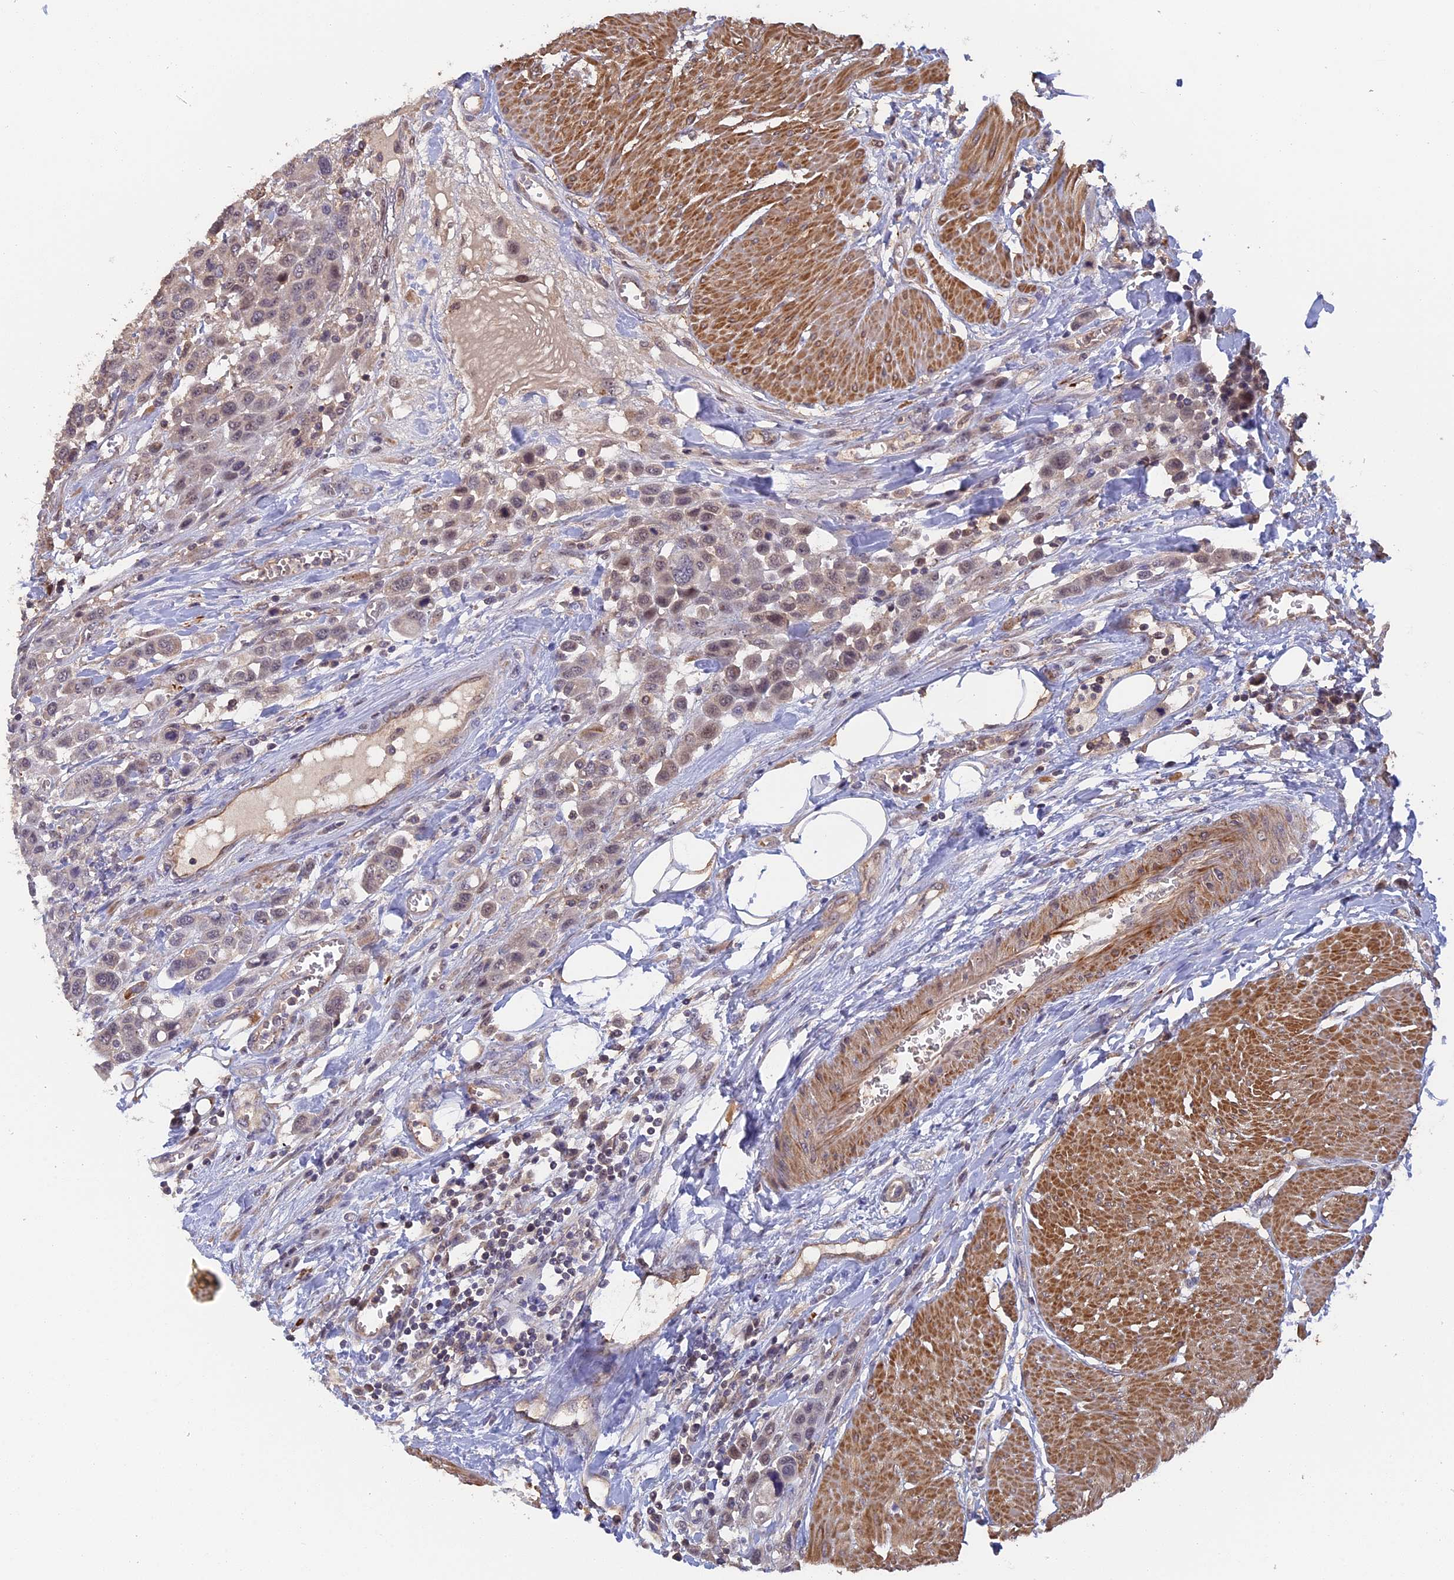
{"staining": {"intensity": "weak", "quantity": "25%-75%", "location": "nuclear"}, "tissue": "urothelial cancer", "cell_type": "Tumor cells", "image_type": "cancer", "snomed": [{"axis": "morphology", "description": "Urothelial carcinoma, High grade"}, {"axis": "topography", "description": "Urinary bladder"}], "caption": "The image demonstrates staining of urothelial carcinoma (high-grade), revealing weak nuclear protein expression (brown color) within tumor cells. The protein is shown in brown color, while the nuclei are stained blue.", "gene": "FAM98C", "patient": {"sex": "male", "age": 50}}